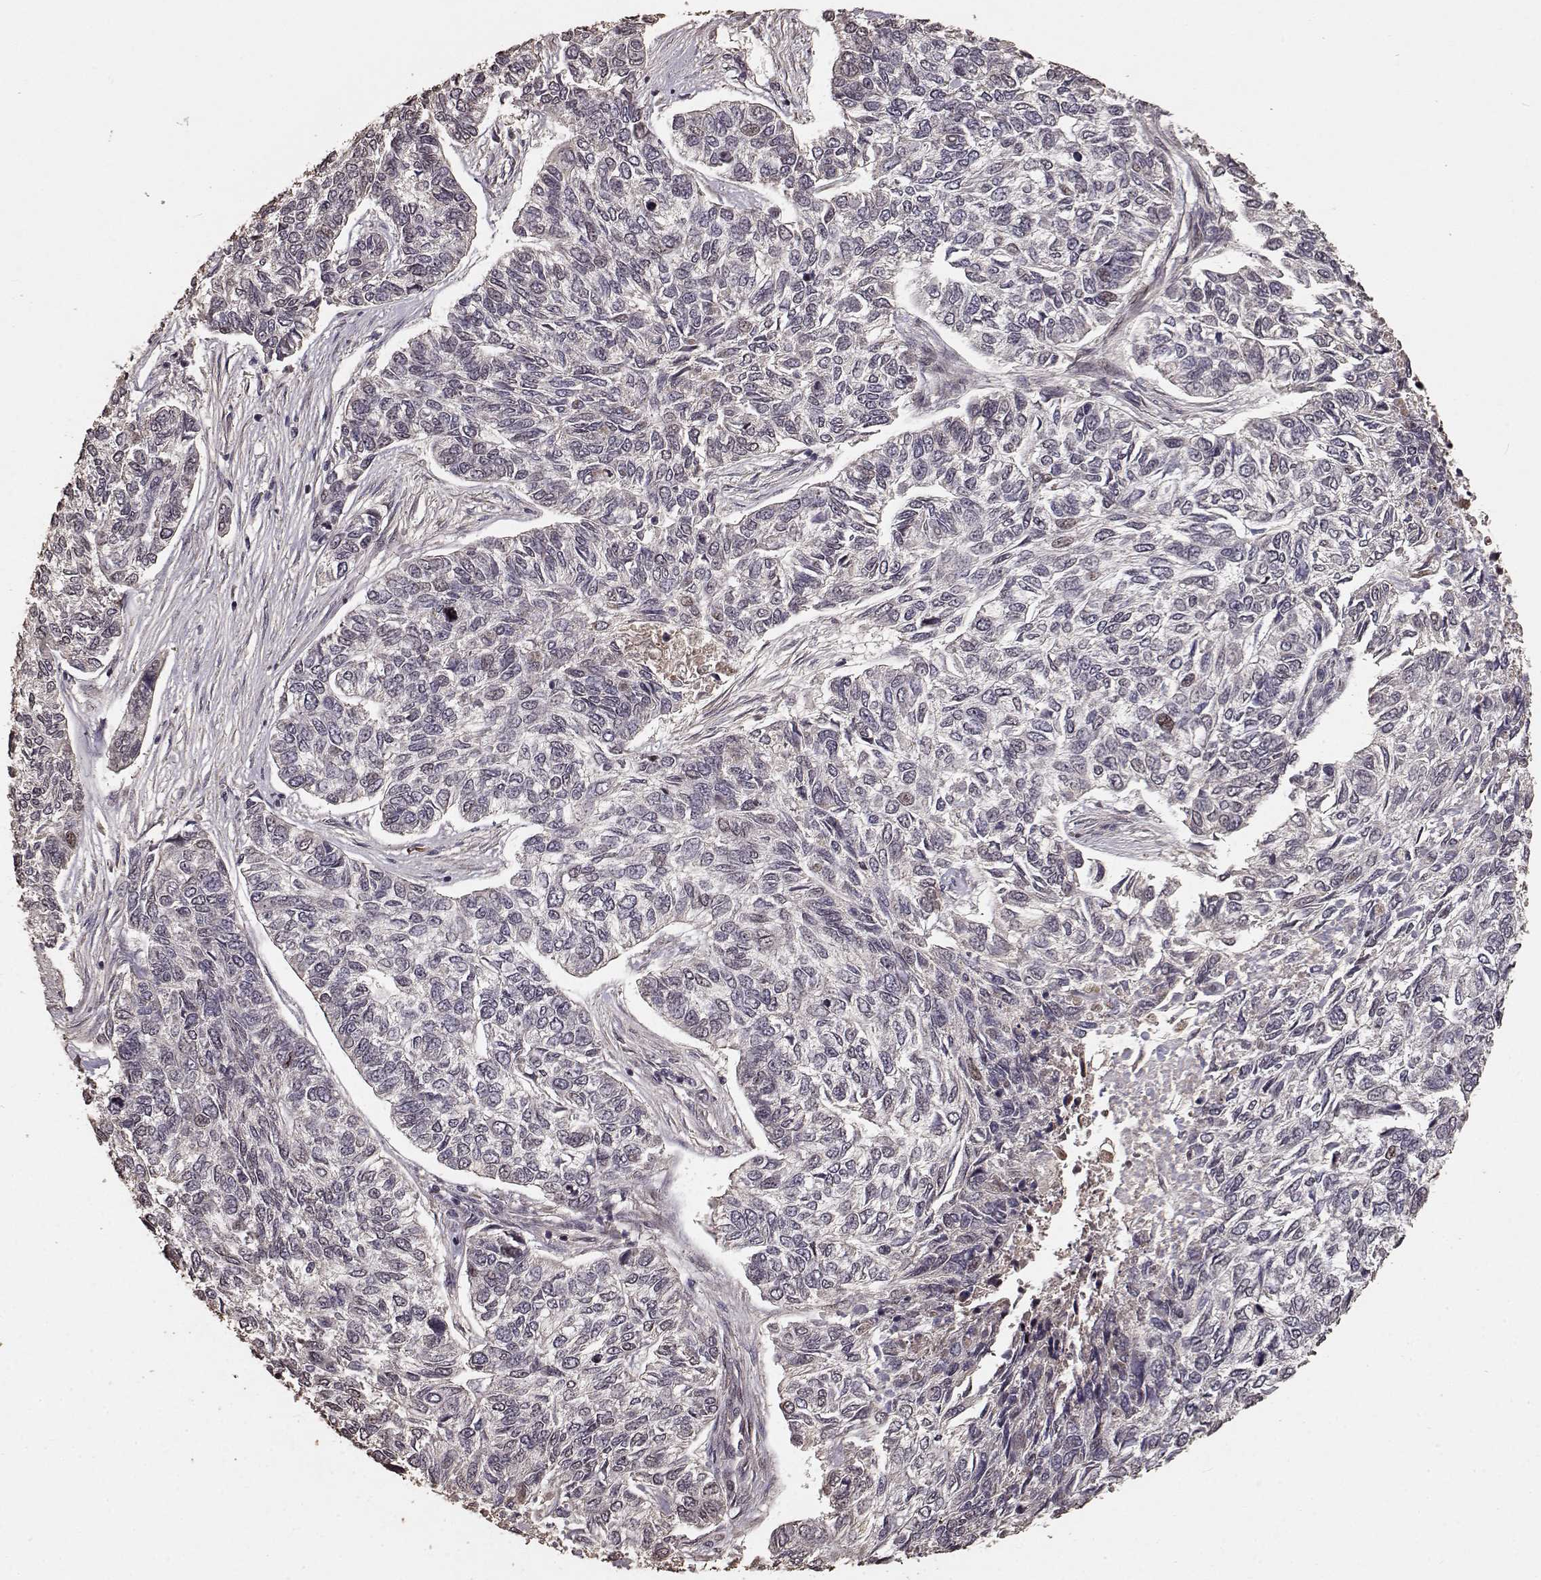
{"staining": {"intensity": "negative", "quantity": "none", "location": "none"}, "tissue": "skin cancer", "cell_type": "Tumor cells", "image_type": "cancer", "snomed": [{"axis": "morphology", "description": "Basal cell carcinoma"}, {"axis": "topography", "description": "Skin"}], "caption": "Immunohistochemical staining of skin cancer (basal cell carcinoma) reveals no significant expression in tumor cells. (Stains: DAB immunohistochemistry with hematoxylin counter stain, Microscopy: brightfield microscopy at high magnification).", "gene": "USP15", "patient": {"sex": "female", "age": 65}}